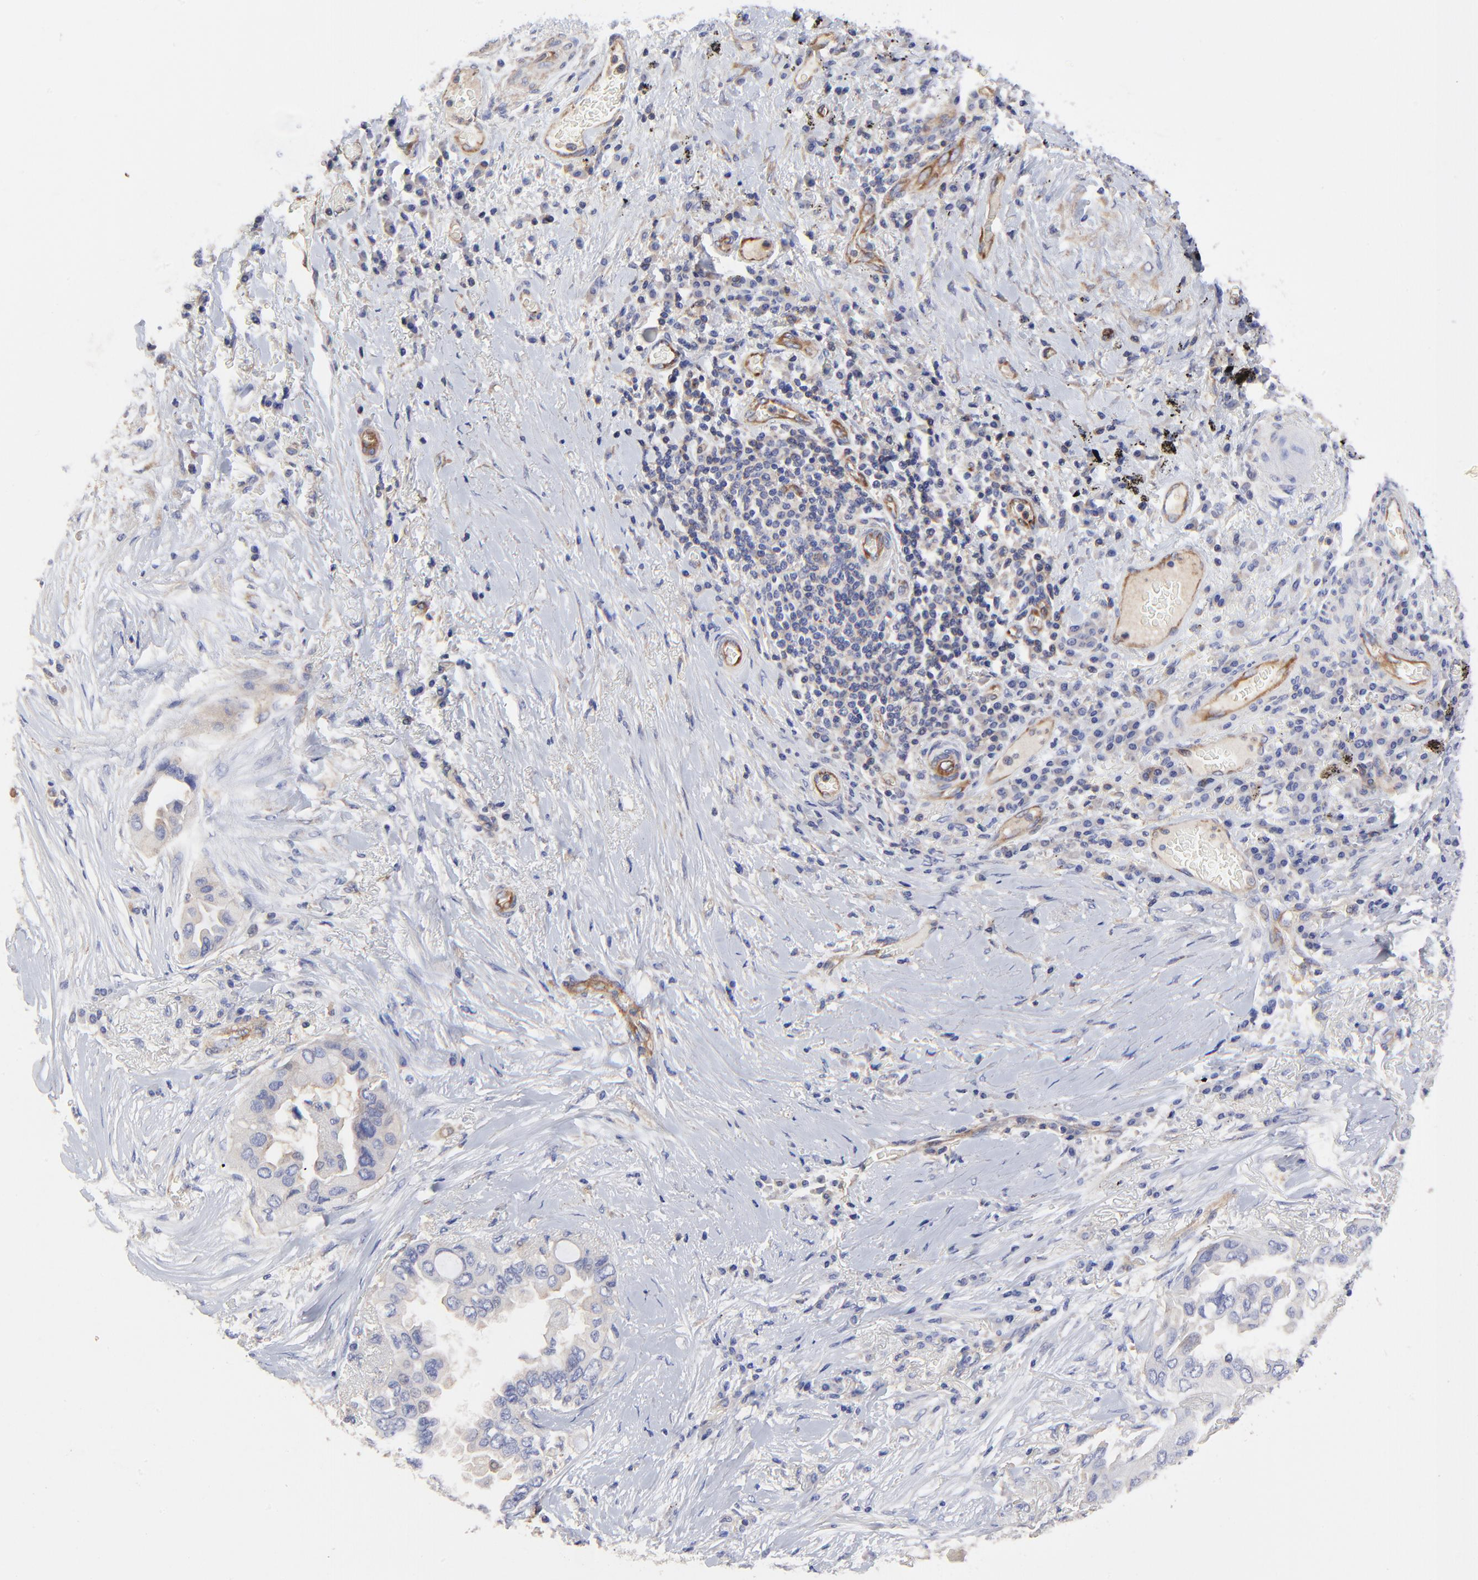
{"staining": {"intensity": "negative", "quantity": "none", "location": "none"}, "tissue": "lung cancer", "cell_type": "Tumor cells", "image_type": "cancer", "snomed": [{"axis": "morphology", "description": "Adenocarcinoma, NOS"}, {"axis": "topography", "description": "Lung"}], "caption": "Immunohistochemistry (IHC) image of neoplastic tissue: lung cancer (adenocarcinoma) stained with DAB (3,3'-diaminobenzidine) reveals no significant protein staining in tumor cells.", "gene": "SULF2", "patient": {"sex": "female", "age": 76}}